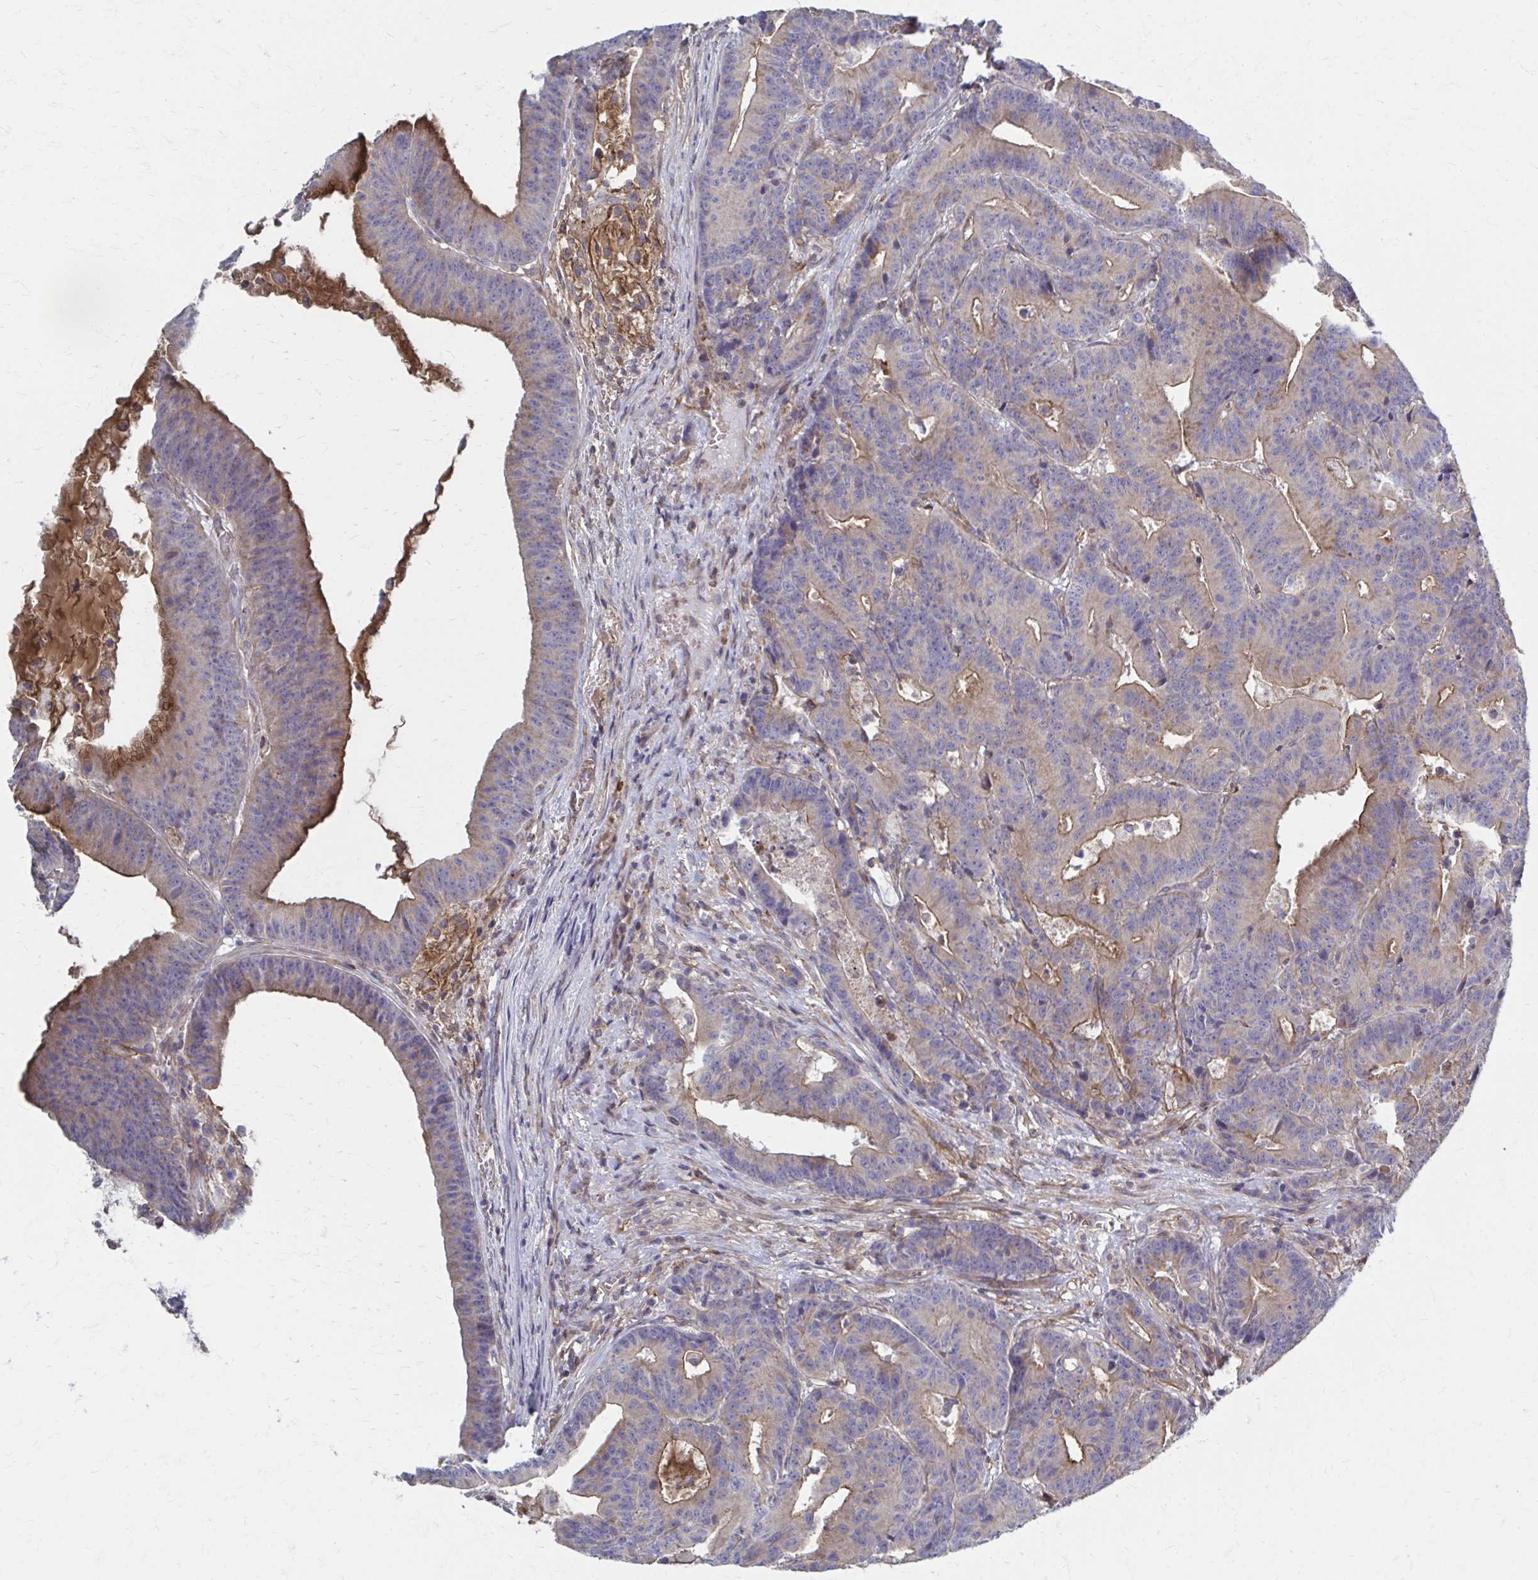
{"staining": {"intensity": "moderate", "quantity": "<25%", "location": "cytoplasmic/membranous"}, "tissue": "colorectal cancer", "cell_type": "Tumor cells", "image_type": "cancer", "snomed": [{"axis": "morphology", "description": "Adenocarcinoma, NOS"}, {"axis": "topography", "description": "Colon"}], "caption": "Protein staining by immunohistochemistry displays moderate cytoplasmic/membranous positivity in about <25% of tumor cells in colorectal cancer. (Brightfield microscopy of DAB IHC at high magnification).", "gene": "MMP14", "patient": {"sex": "female", "age": 78}}